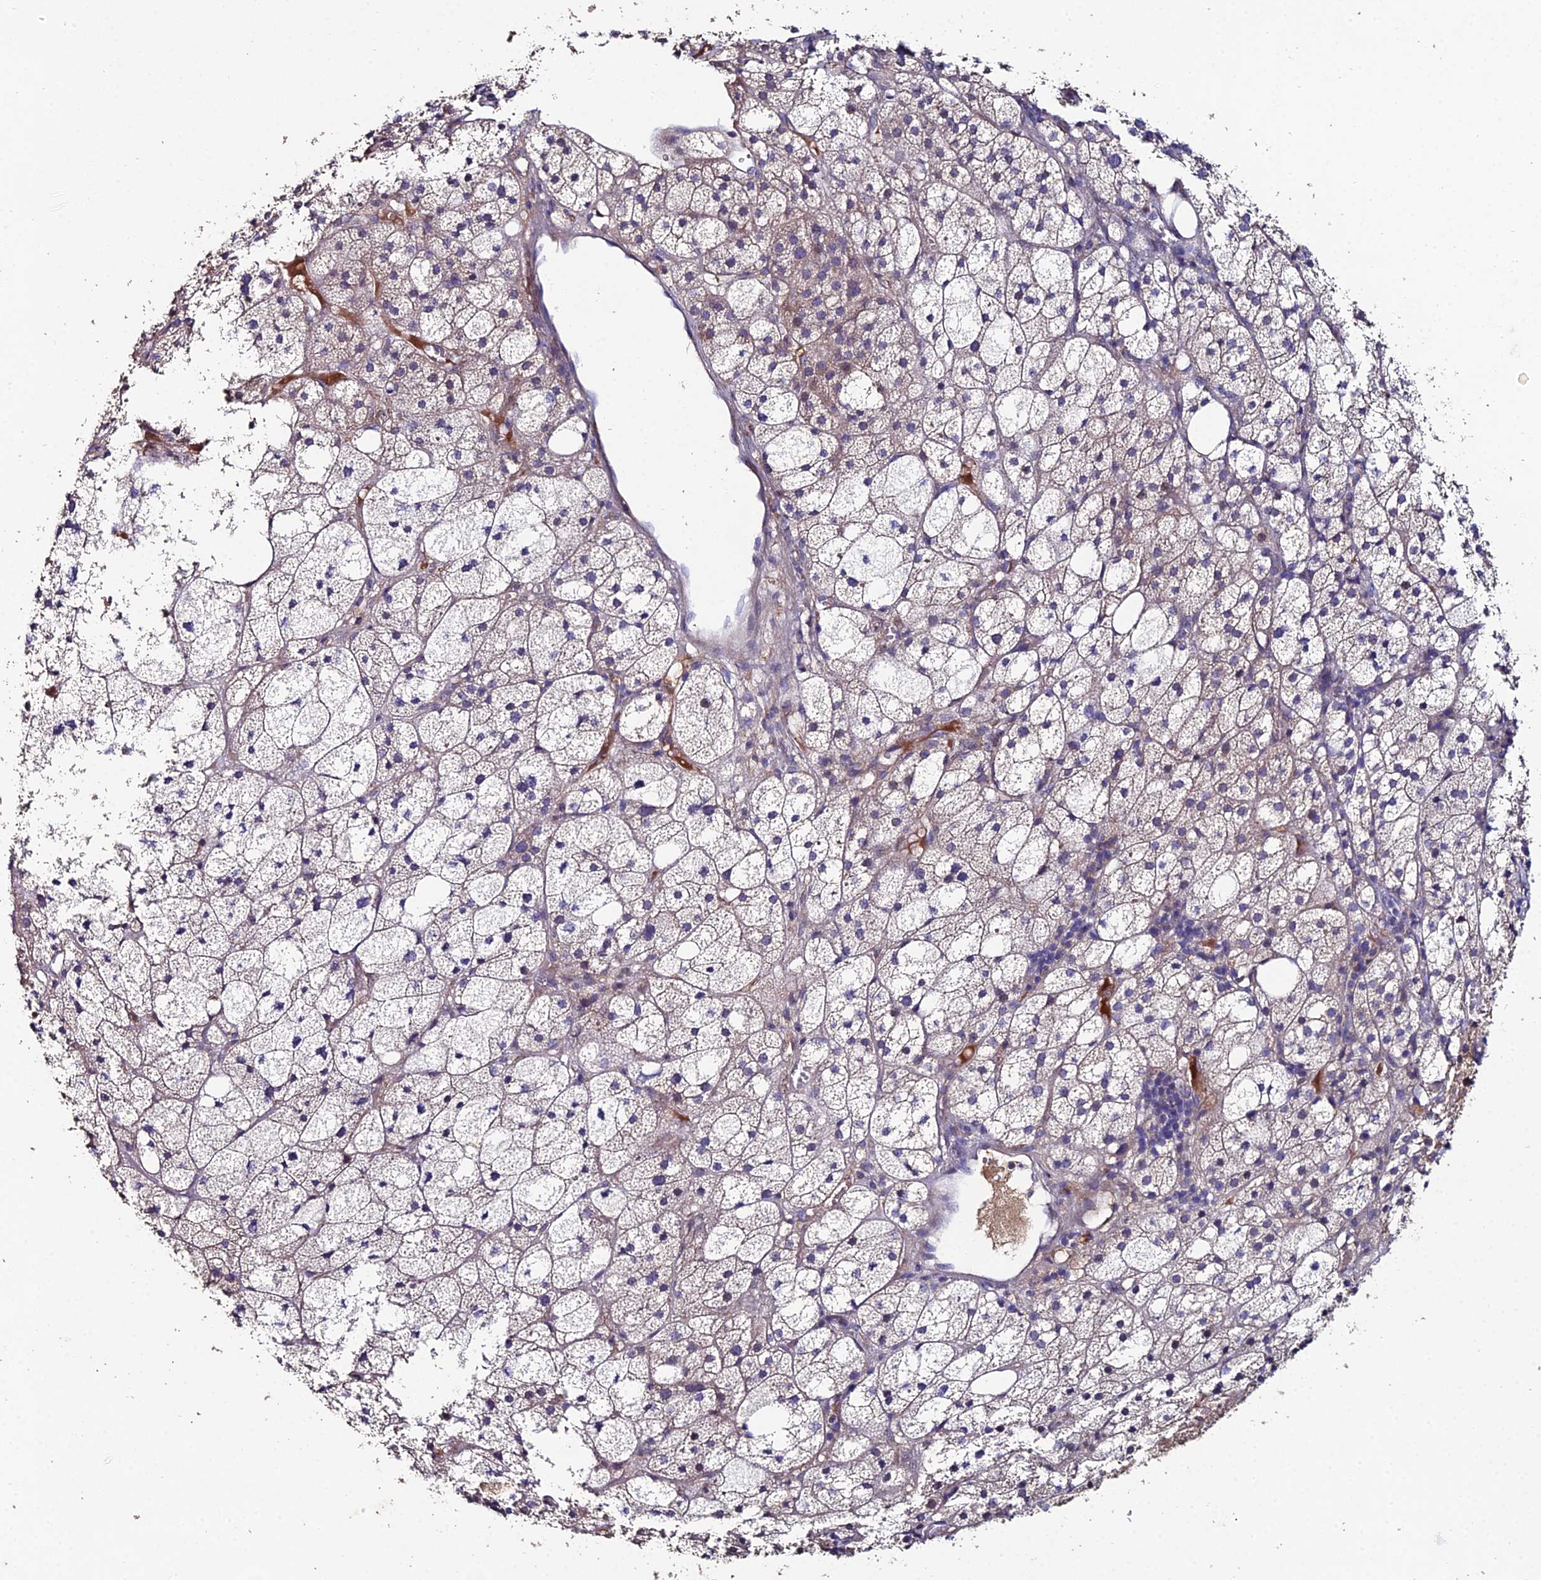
{"staining": {"intensity": "weak", "quantity": "<25%", "location": "cytoplasmic/membranous"}, "tissue": "adrenal gland", "cell_type": "Glandular cells", "image_type": "normal", "snomed": [{"axis": "morphology", "description": "Normal tissue, NOS"}, {"axis": "topography", "description": "Adrenal gland"}], "caption": "IHC image of unremarkable adrenal gland stained for a protein (brown), which displays no expression in glandular cells. (Immunohistochemistry, brightfield microscopy, high magnification).", "gene": "ESRRG", "patient": {"sex": "female", "age": 61}}